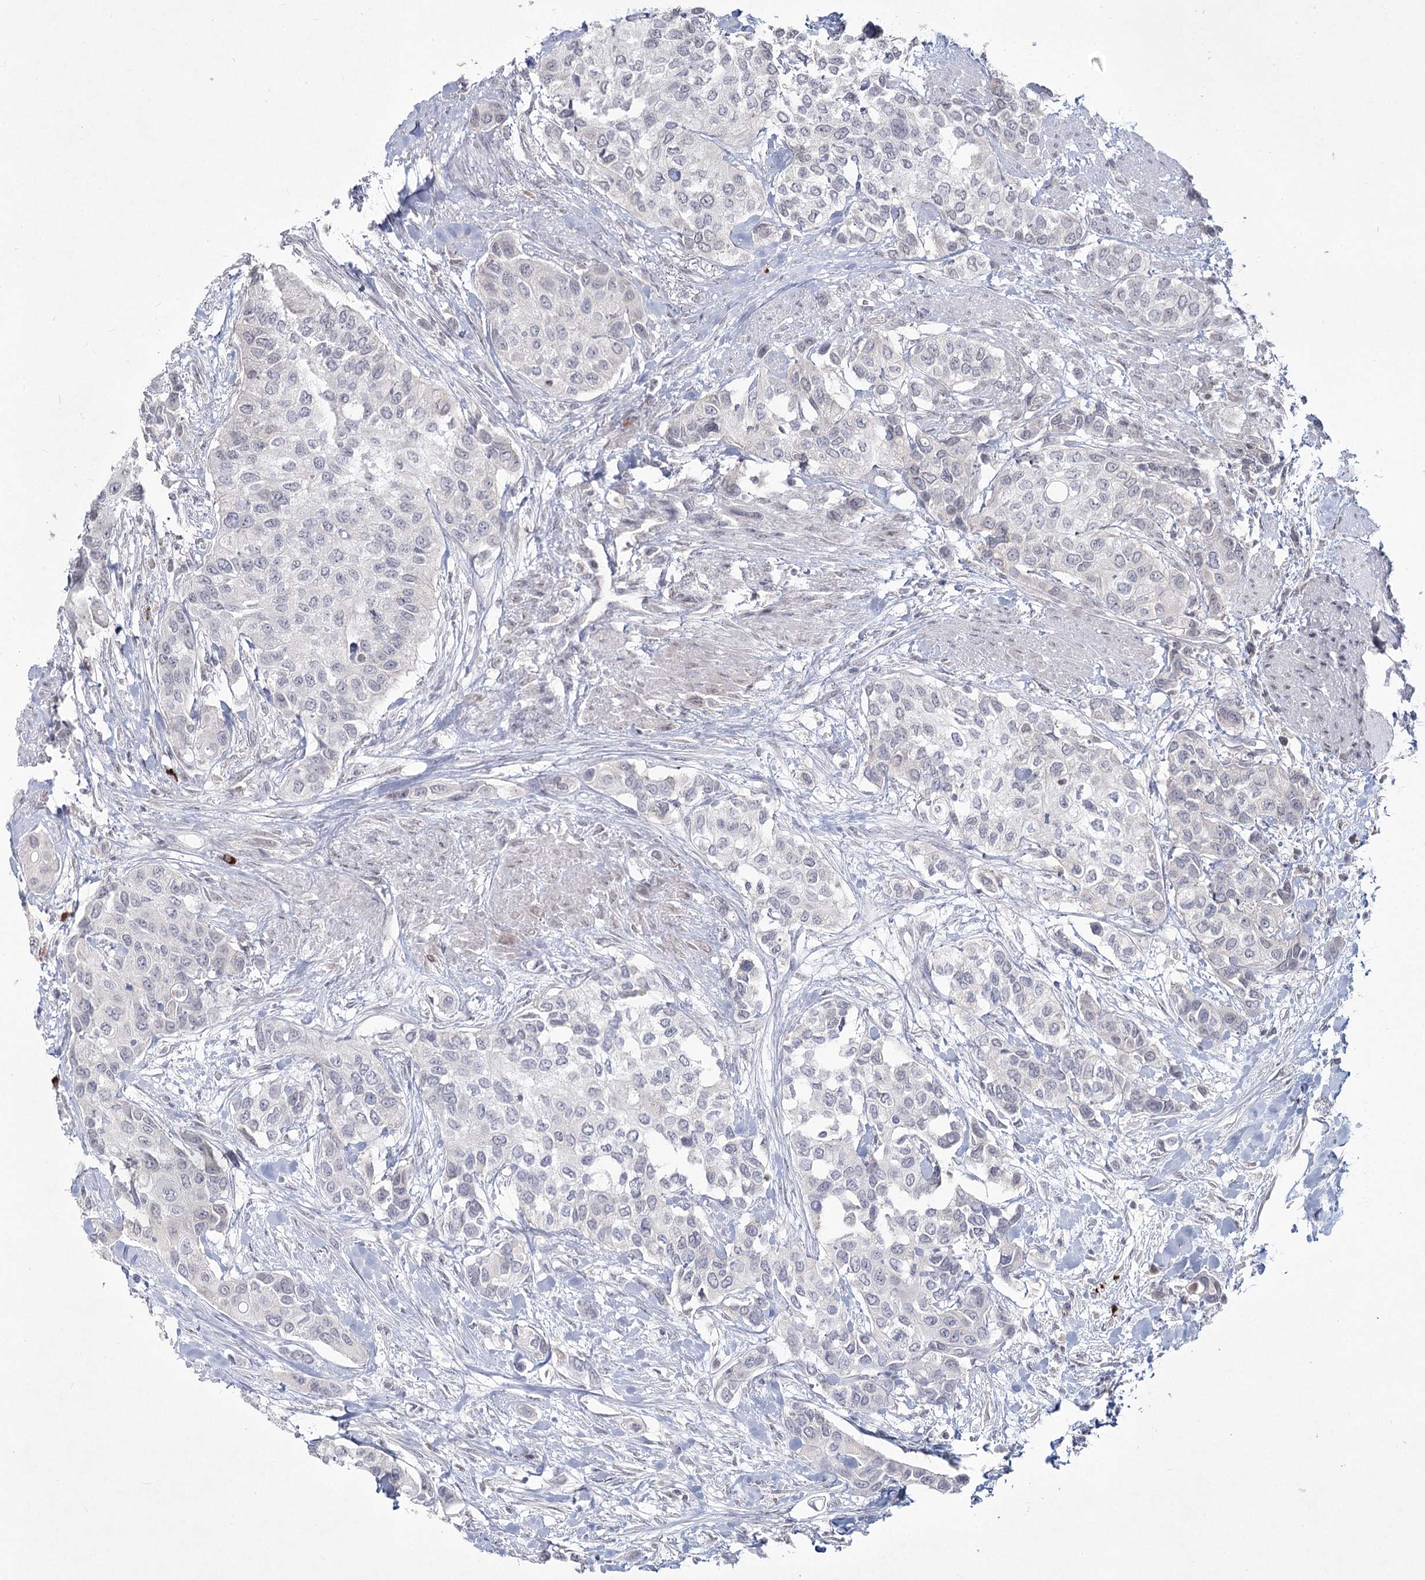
{"staining": {"intensity": "negative", "quantity": "none", "location": "none"}, "tissue": "urothelial cancer", "cell_type": "Tumor cells", "image_type": "cancer", "snomed": [{"axis": "morphology", "description": "Normal tissue, NOS"}, {"axis": "morphology", "description": "Urothelial carcinoma, High grade"}, {"axis": "topography", "description": "Vascular tissue"}, {"axis": "topography", "description": "Urinary bladder"}], "caption": "This is a photomicrograph of immunohistochemistry (IHC) staining of urothelial cancer, which shows no staining in tumor cells.", "gene": "LY6G5C", "patient": {"sex": "female", "age": 56}}